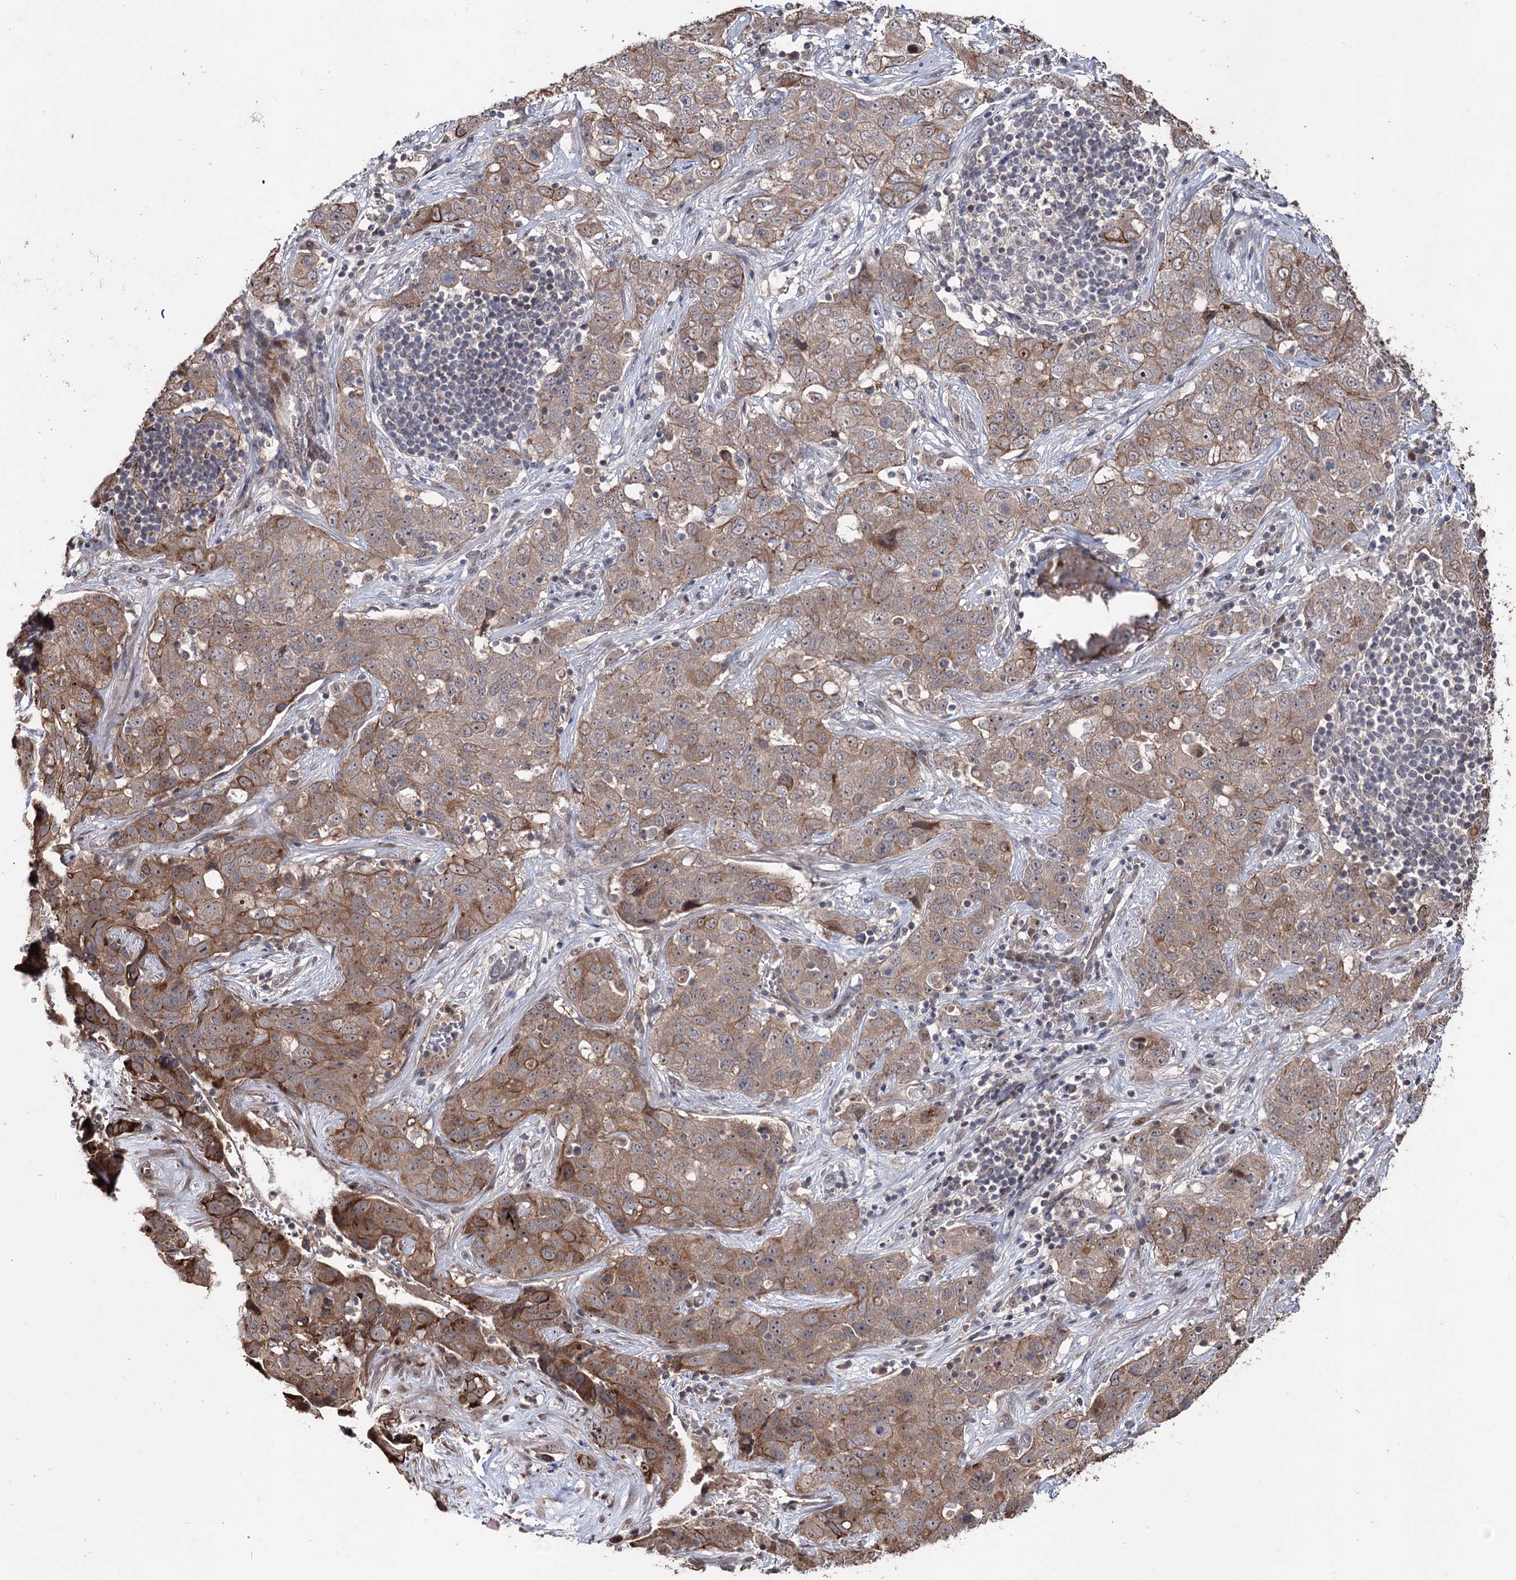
{"staining": {"intensity": "moderate", "quantity": ">75%", "location": "cytoplasmic/membranous"}, "tissue": "stomach cancer", "cell_type": "Tumor cells", "image_type": "cancer", "snomed": [{"axis": "morphology", "description": "Normal tissue, NOS"}, {"axis": "morphology", "description": "Adenocarcinoma, NOS"}, {"axis": "topography", "description": "Lymph node"}, {"axis": "topography", "description": "Stomach"}], "caption": "Protein analysis of stomach adenocarcinoma tissue reveals moderate cytoplasmic/membranous expression in about >75% of tumor cells.", "gene": "CPNE8", "patient": {"sex": "male", "age": 48}}